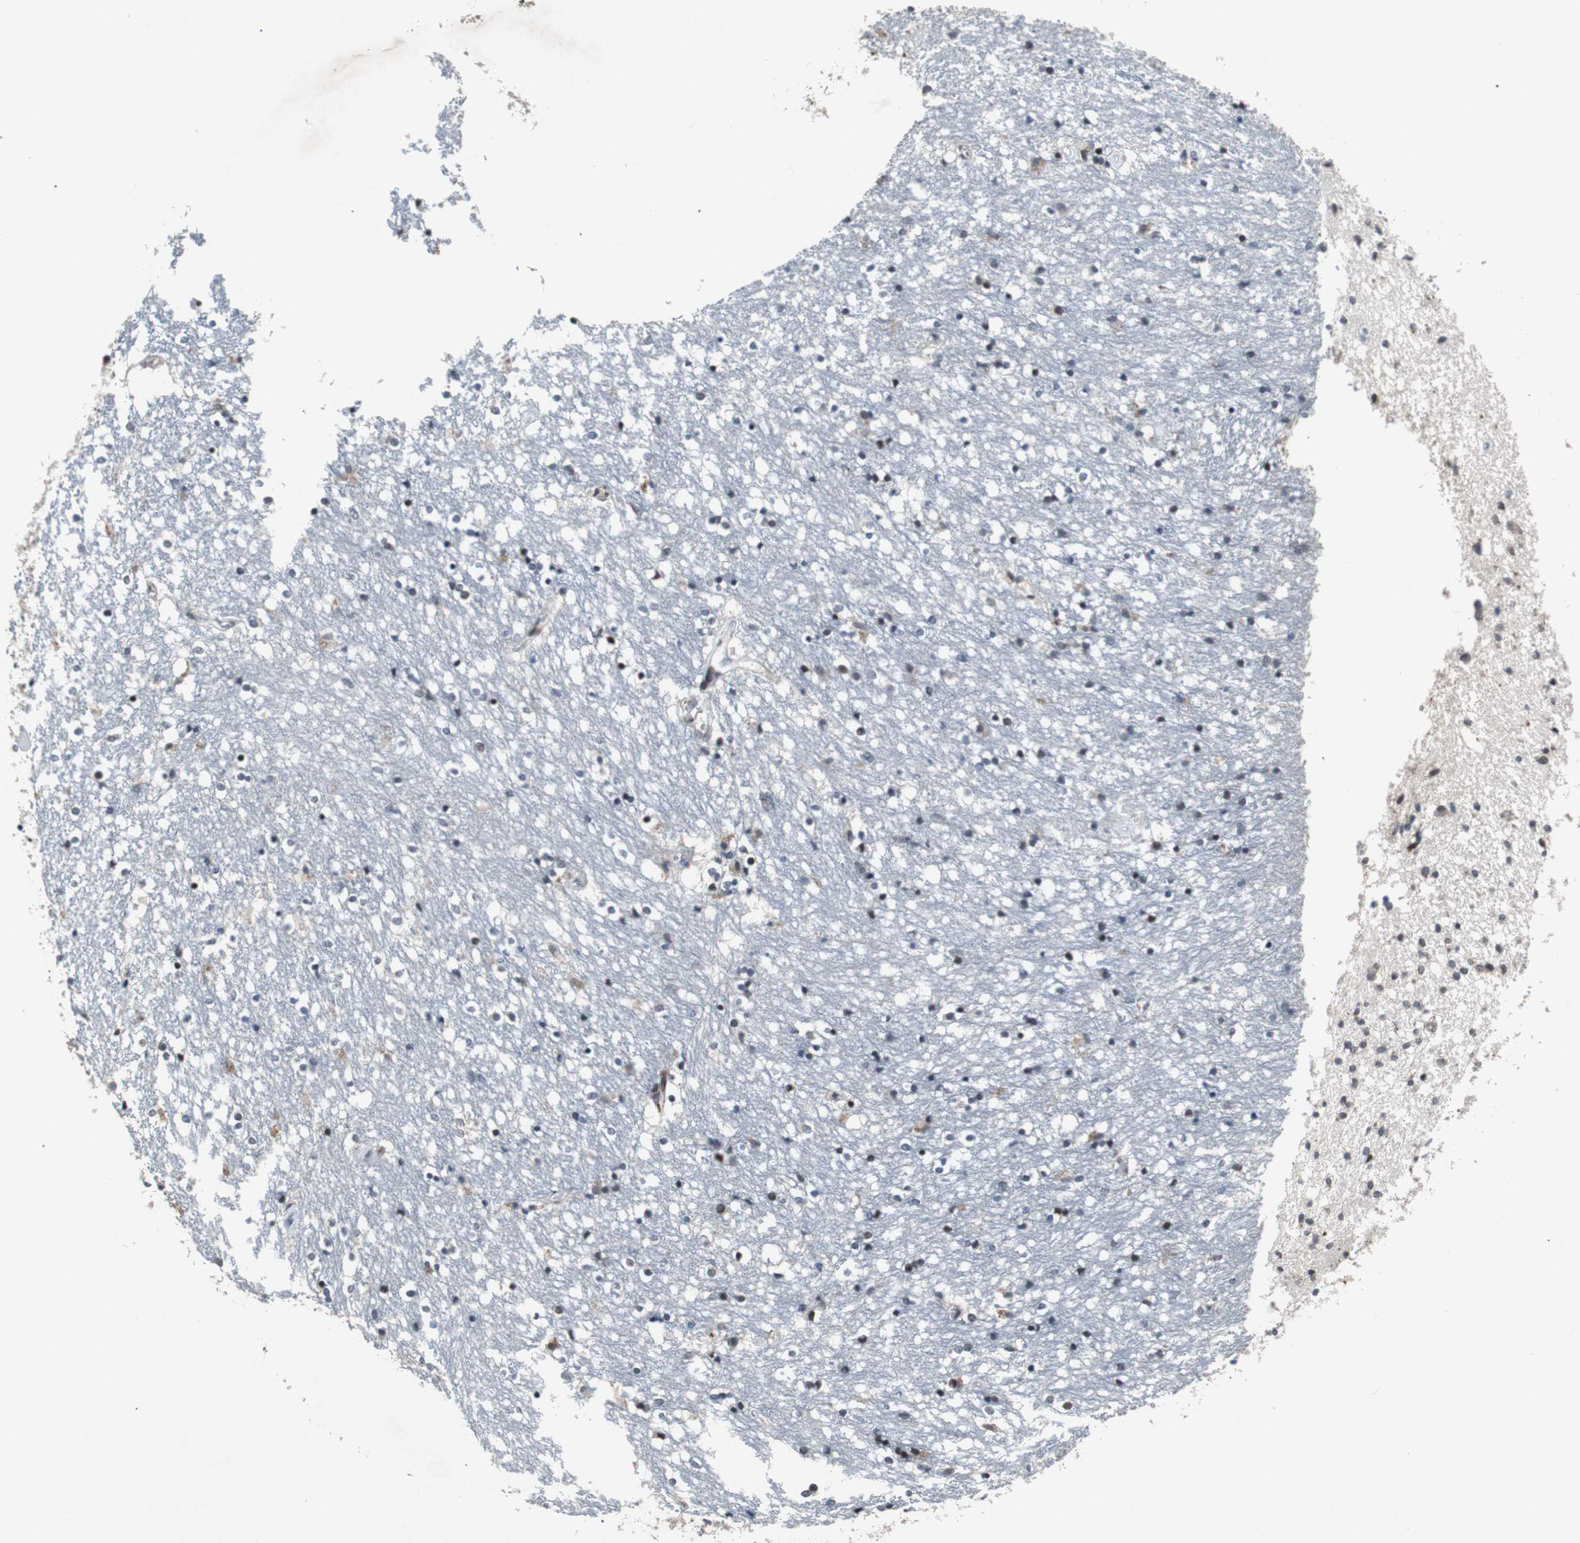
{"staining": {"intensity": "strong", "quantity": ">75%", "location": "nuclear"}, "tissue": "caudate", "cell_type": "Glial cells", "image_type": "normal", "snomed": [{"axis": "morphology", "description": "Normal tissue, NOS"}, {"axis": "topography", "description": "Lateral ventricle wall"}], "caption": "Glial cells show high levels of strong nuclear positivity in approximately >75% of cells in normal caudate.", "gene": "TP63", "patient": {"sex": "female", "age": 54}}